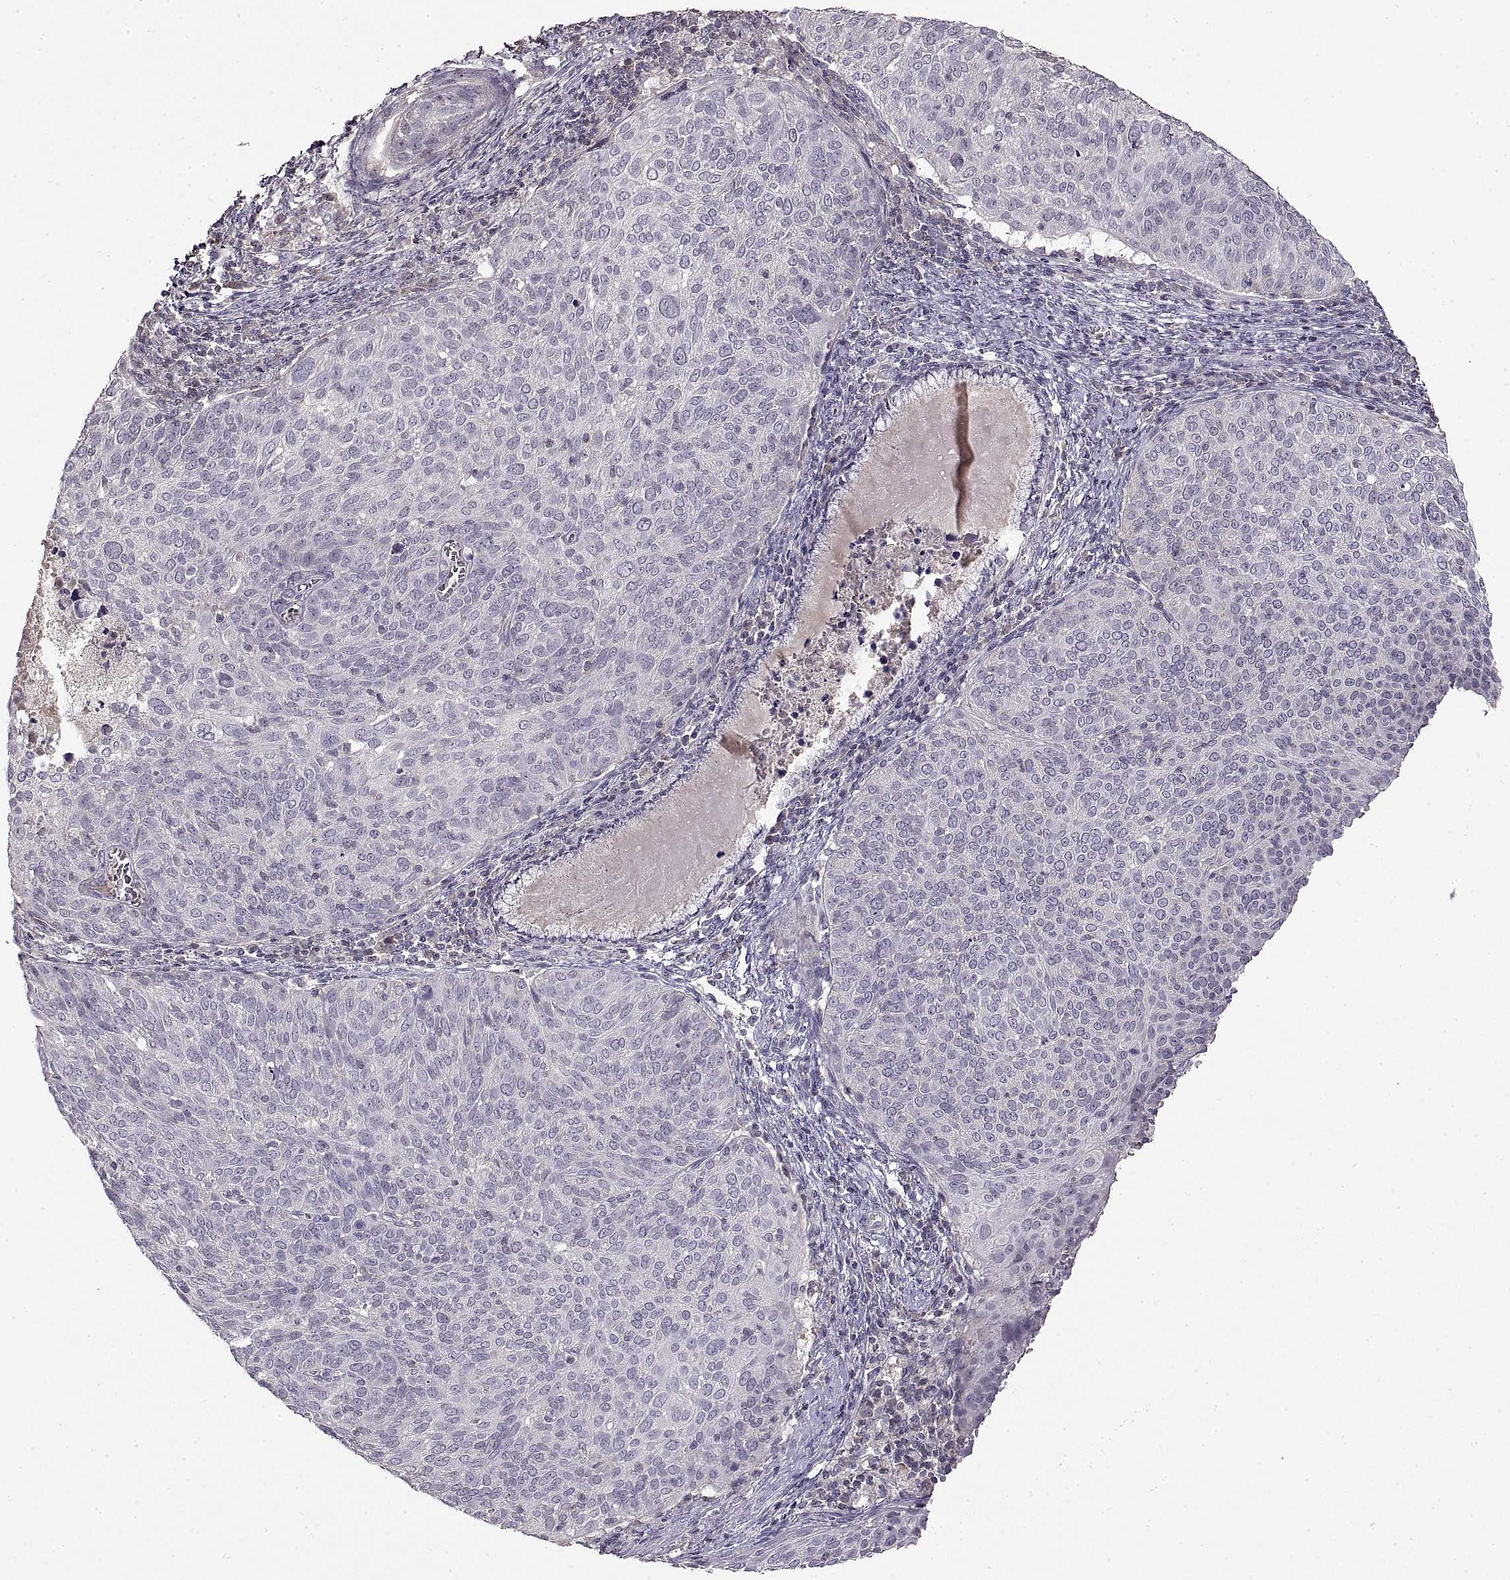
{"staining": {"intensity": "negative", "quantity": "none", "location": "none"}, "tissue": "cervical cancer", "cell_type": "Tumor cells", "image_type": "cancer", "snomed": [{"axis": "morphology", "description": "Squamous cell carcinoma, NOS"}, {"axis": "topography", "description": "Cervix"}], "caption": "Tumor cells are negative for brown protein staining in cervical cancer.", "gene": "ADAM11", "patient": {"sex": "female", "age": 39}}